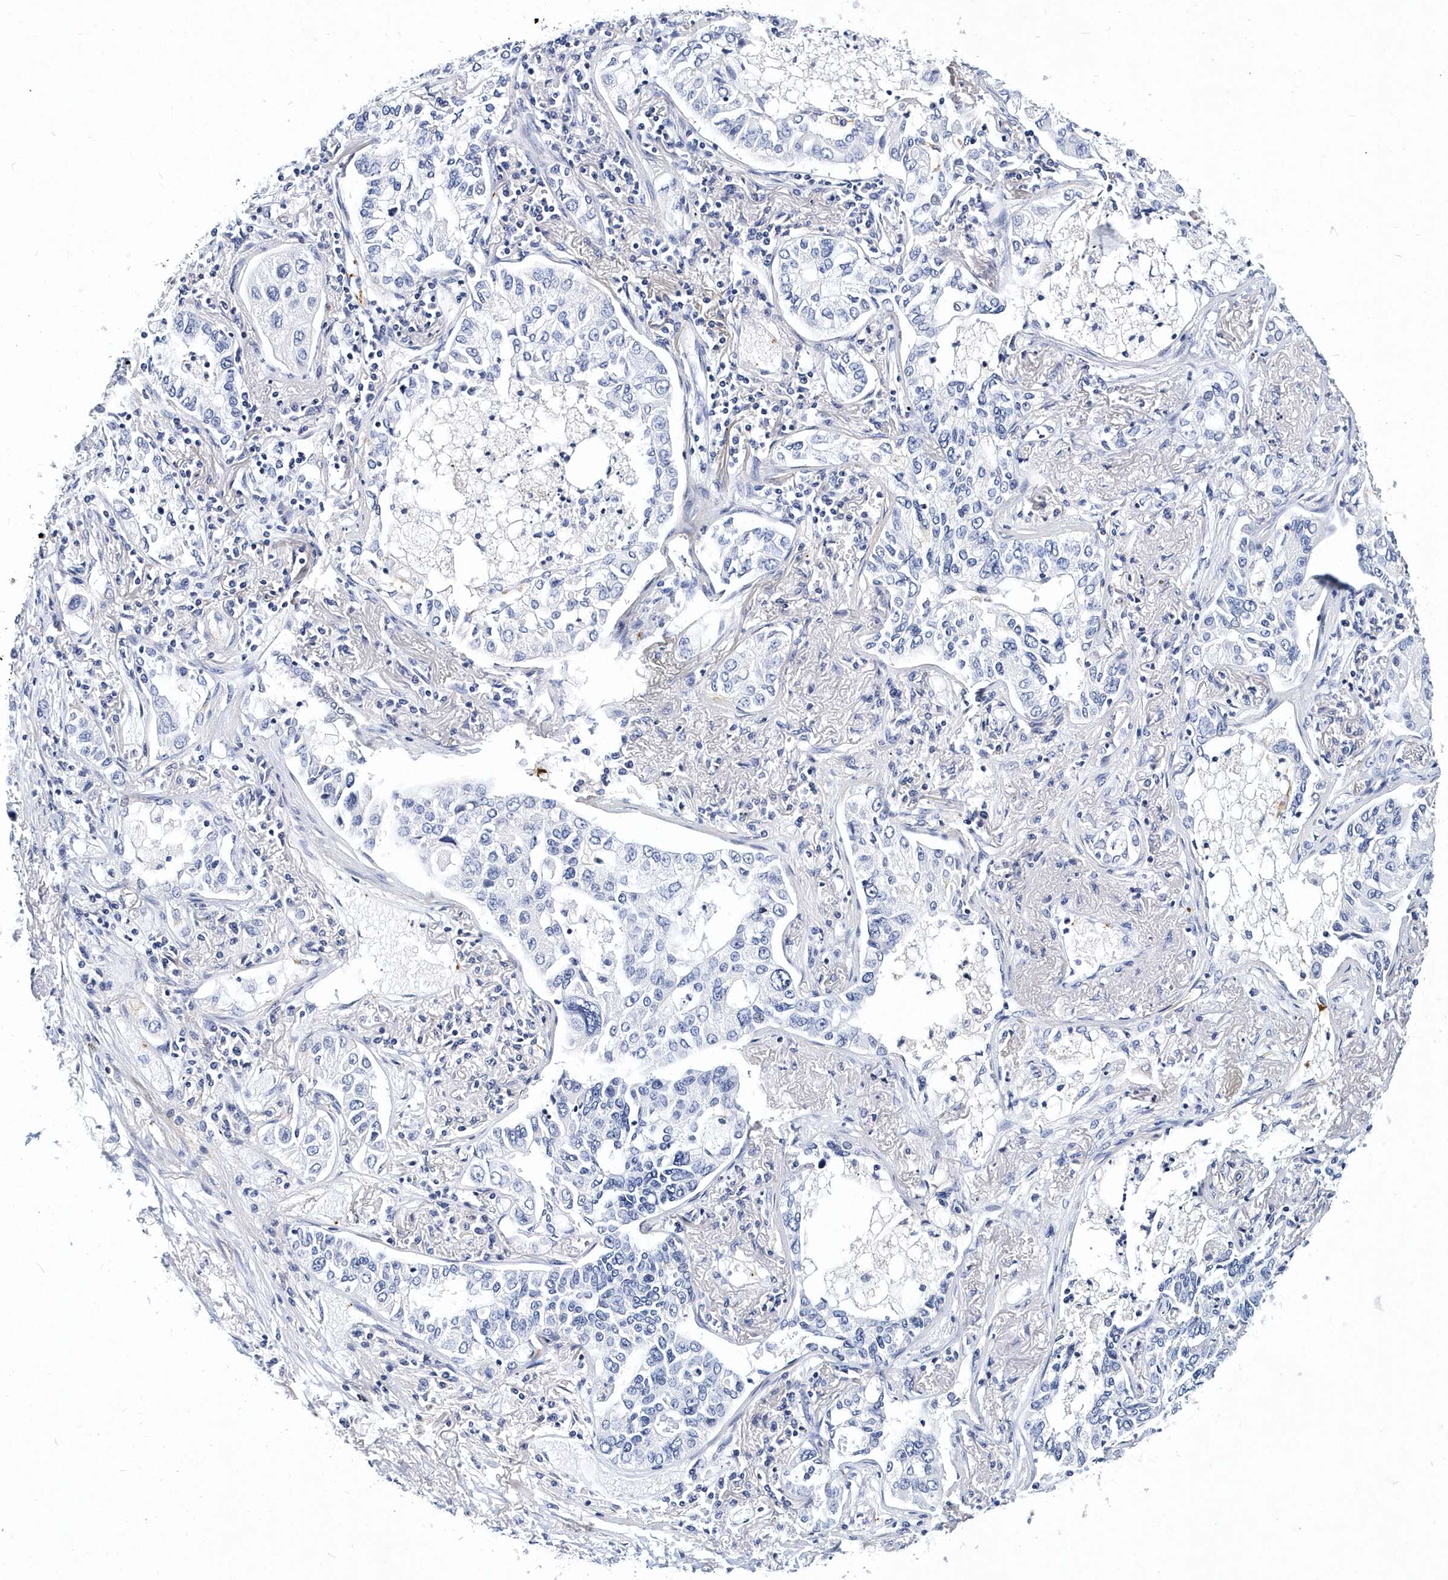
{"staining": {"intensity": "negative", "quantity": "none", "location": "none"}, "tissue": "lung cancer", "cell_type": "Tumor cells", "image_type": "cancer", "snomed": [{"axis": "morphology", "description": "Adenocarcinoma, NOS"}, {"axis": "topography", "description": "Lung"}], "caption": "DAB immunohistochemical staining of lung cancer demonstrates no significant expression in tumor cells. The staining is performed using DAB (3,3'-diaminobenzidine) brown chromogen with nuclei counter-stained in using hematoxylin.", "gene": "ITGA2B", "patient": {"sex": "male", "age": 49}}